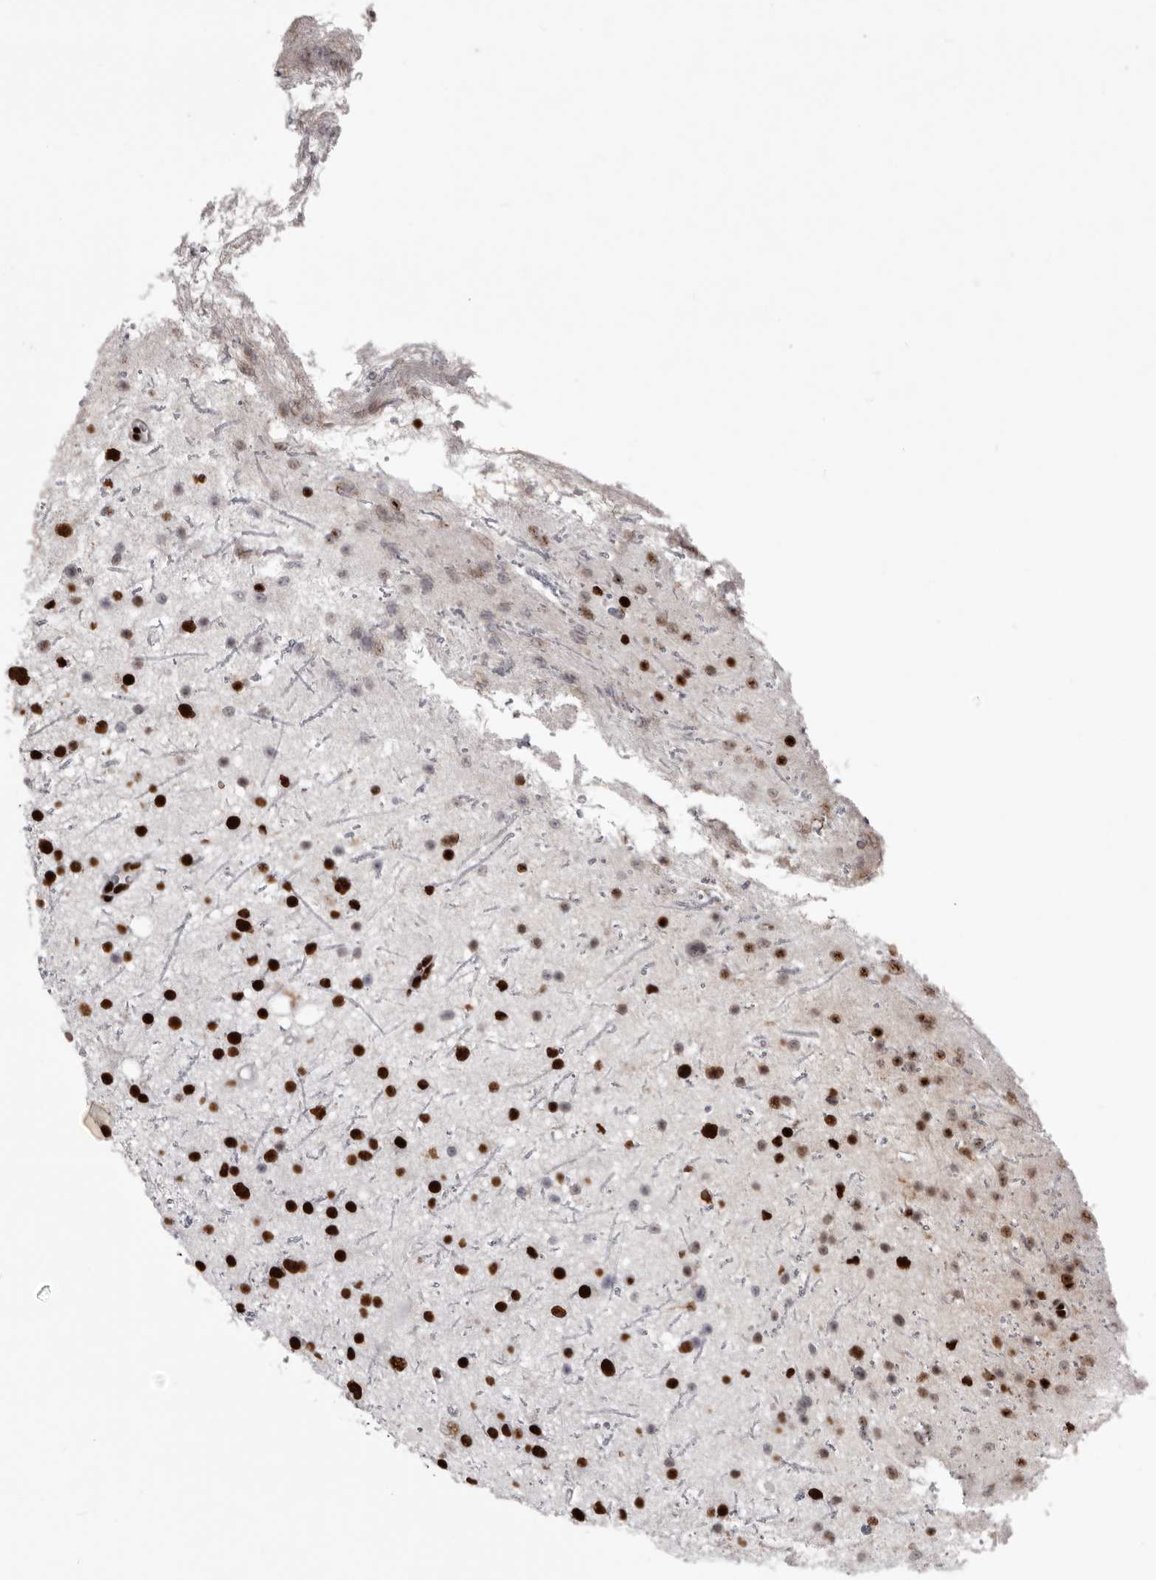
{"staining": {"intensity": "strong", "quantity": ">75%", "location": "nuclear"}, "tissue": "glioma", "cell_type": "Tumor cells", "image_type": "cancer", "snomed": [{"axis": "morphology", "description": "Glioma, malignant, Low grade"}, {"axis": "topography", "description": "Cerebral cortex"}], "caption": "This micrograph displays immunohistochemistry (IHC) staining of malignant glioma (low-grade), with high strong nuclear staining in approximately >75% of tumor cells.", "gene": "NUMA1", "patient": {"sex": "female", "age": 39}}